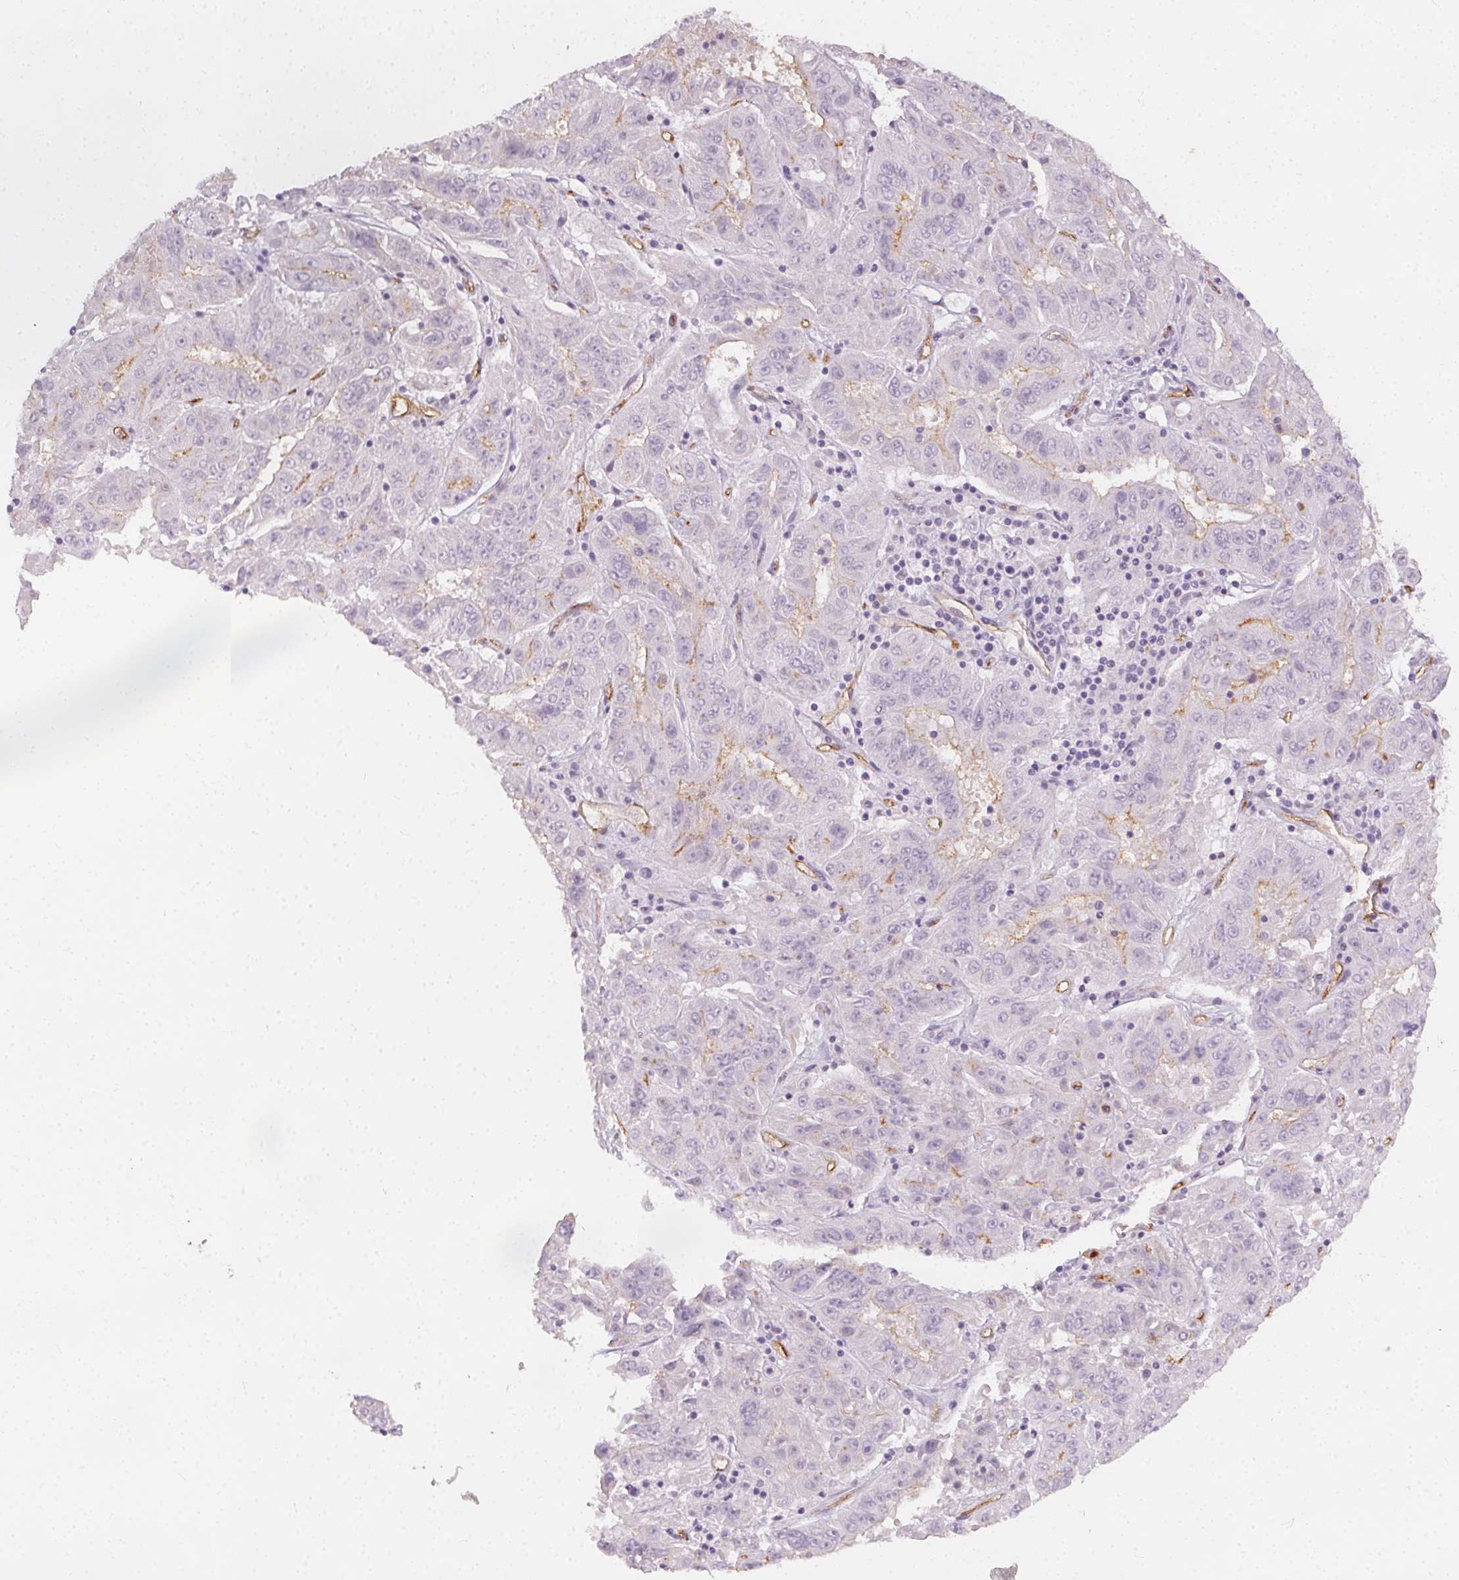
{"staining": {"intensity": "negative", "quantity": "none", "location": "none"}, "tissue": "pancreatic cancer", "cell_type": "Tumor cells", "image_type": "cancer", "snomed": [{"axis": "morphology", "description": "Adenocarcinoma, NOS"}, {"axis": "topography", "description": "Pancreas"}], "caption": "This is an IHC histopathology image of pancreatic adenocarcinoma. There is no positivity in tumor cells.", "gene": "PODXL", "patient": {"sex": "male", "age": 63}}